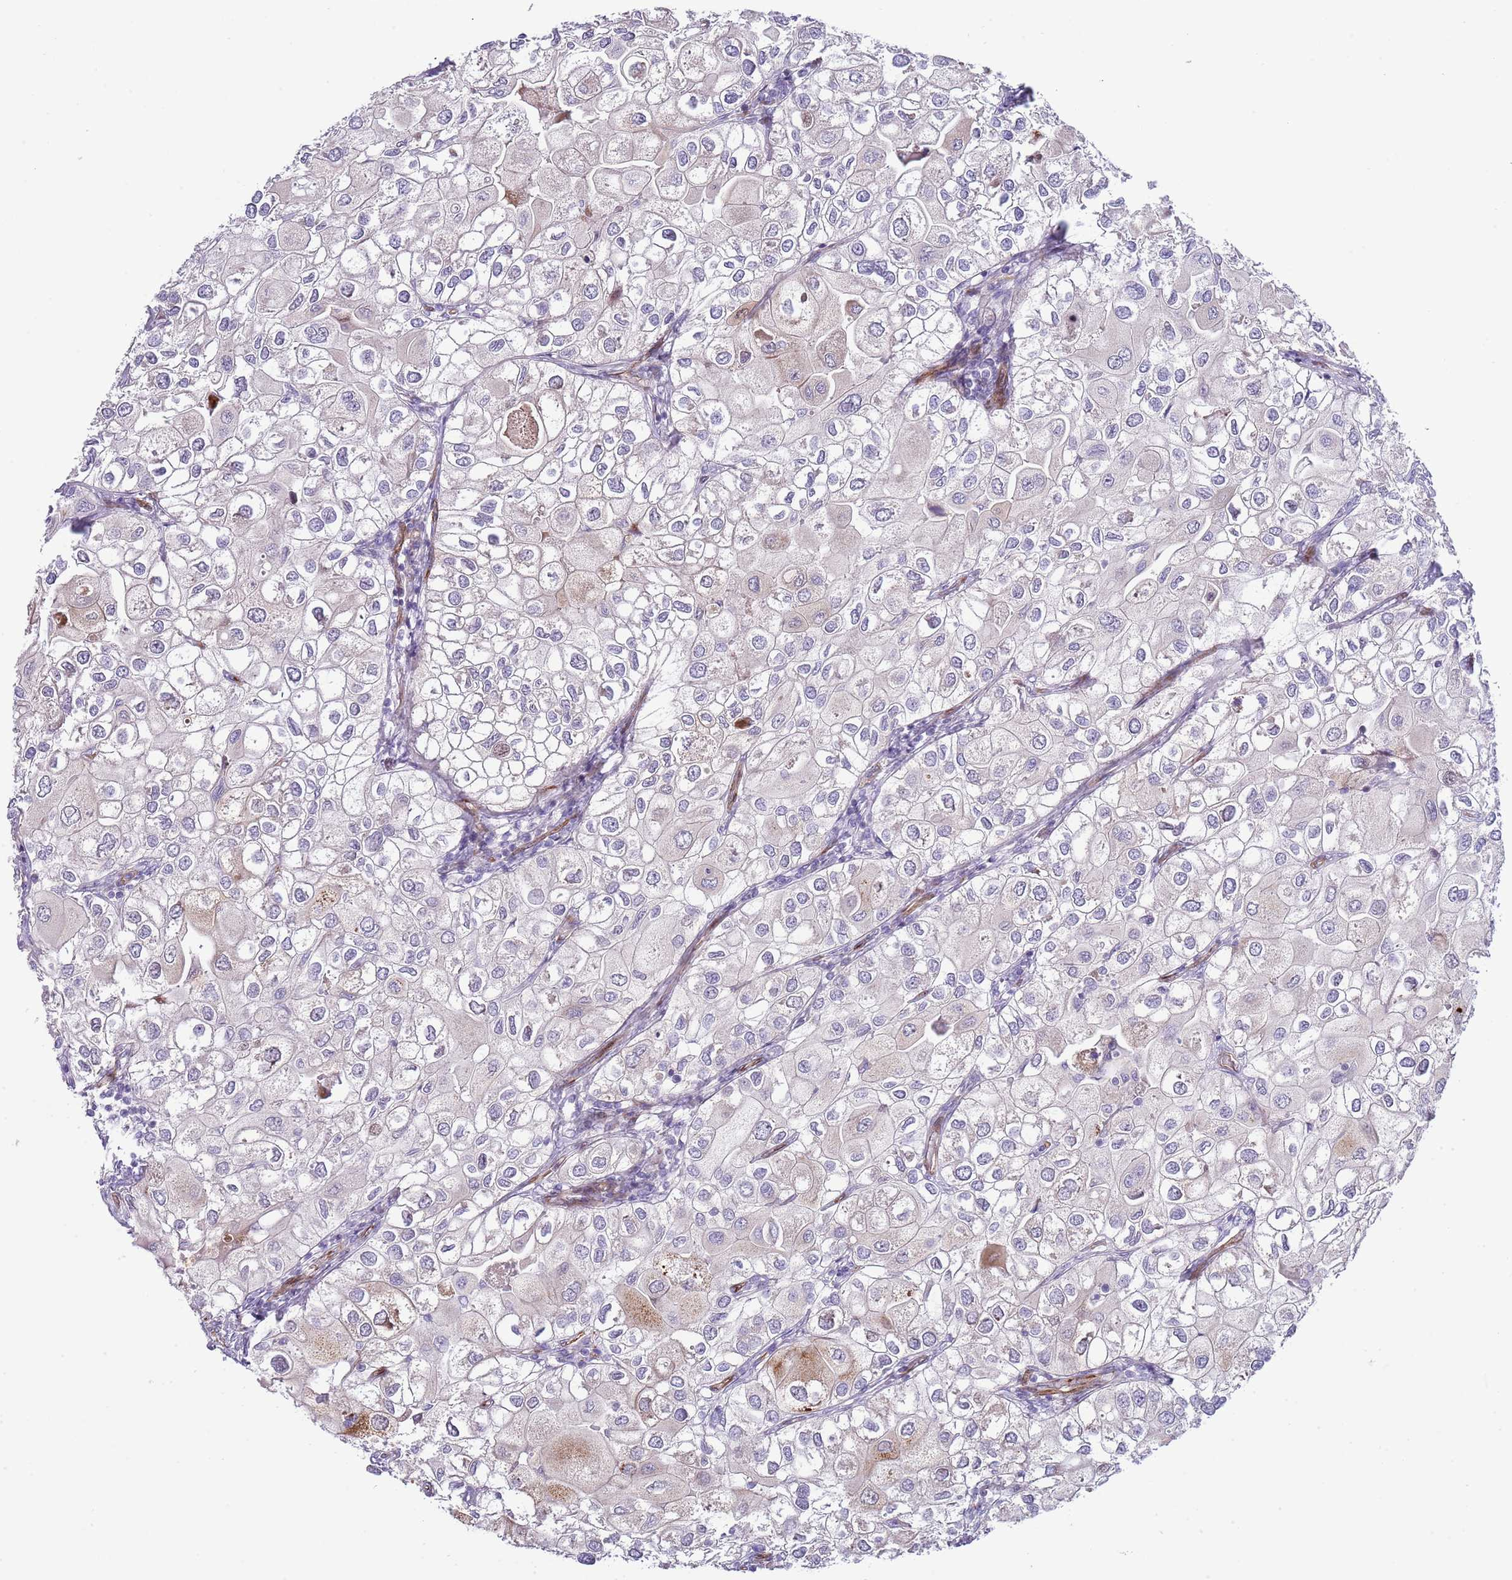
{"staining": {"intensity": "negative", "quantity": "none", "location": "none"}, "tissue": "urothelial cancer", "cell_type": "Tumor cells", "image_type": "cancer", "snomed": [{"axis": "morphology", "description": "Urothelial carcinoma, High grade"}, {"axis": "topography", "description": "Urinary bladder"}], "caption": "Immunohistochemistry micrograph of human urothelial cancer stained for a protein (brown), which shows no positivity in tumor cells. Nuclei are stained in blue.", "gene": "NEK3", "patient": {"sex": "male", "age": 64}}